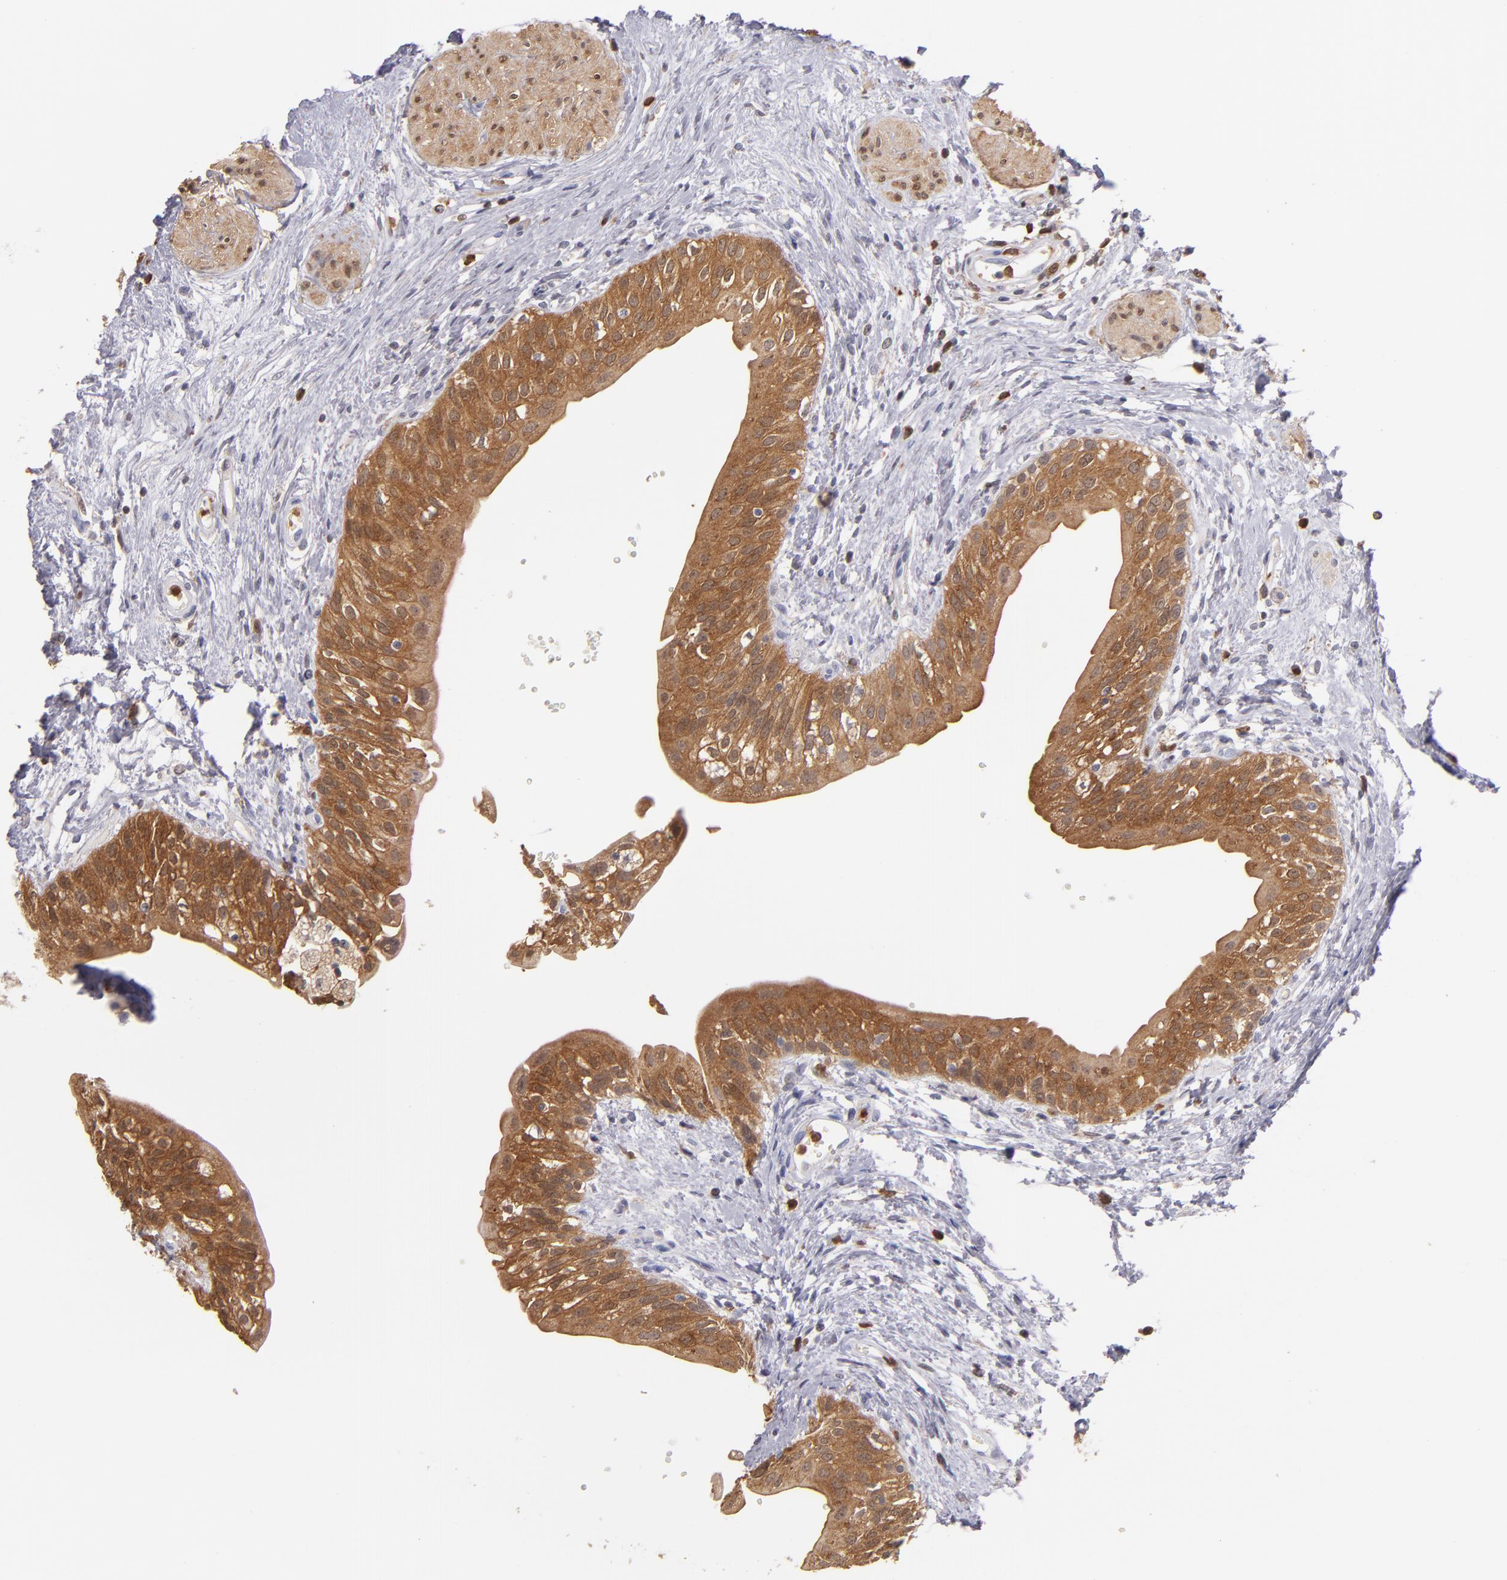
{"staining": {"intensity": "strong", "quantity": ">75%", "location": "cytoplasmic/membranous"}, "tissue": "urinary bladder", "cell_type": "Urothelial cells", "image_type": "normal", "snomed": [{"axis": "morphology", "description": "Normal tissue, NOS"}, {"axis": "topography", "description": "Urinary bladder"}], "caption": "This image displays immunohistochemistry (IHC) staining of unremarkable human urinary bladder, with high strong cytoplasmic/membranous staining in approximately >75% of urothelial cells.", "gene": "PRKCD", "patient": {"sex": "female", "age": 55}}